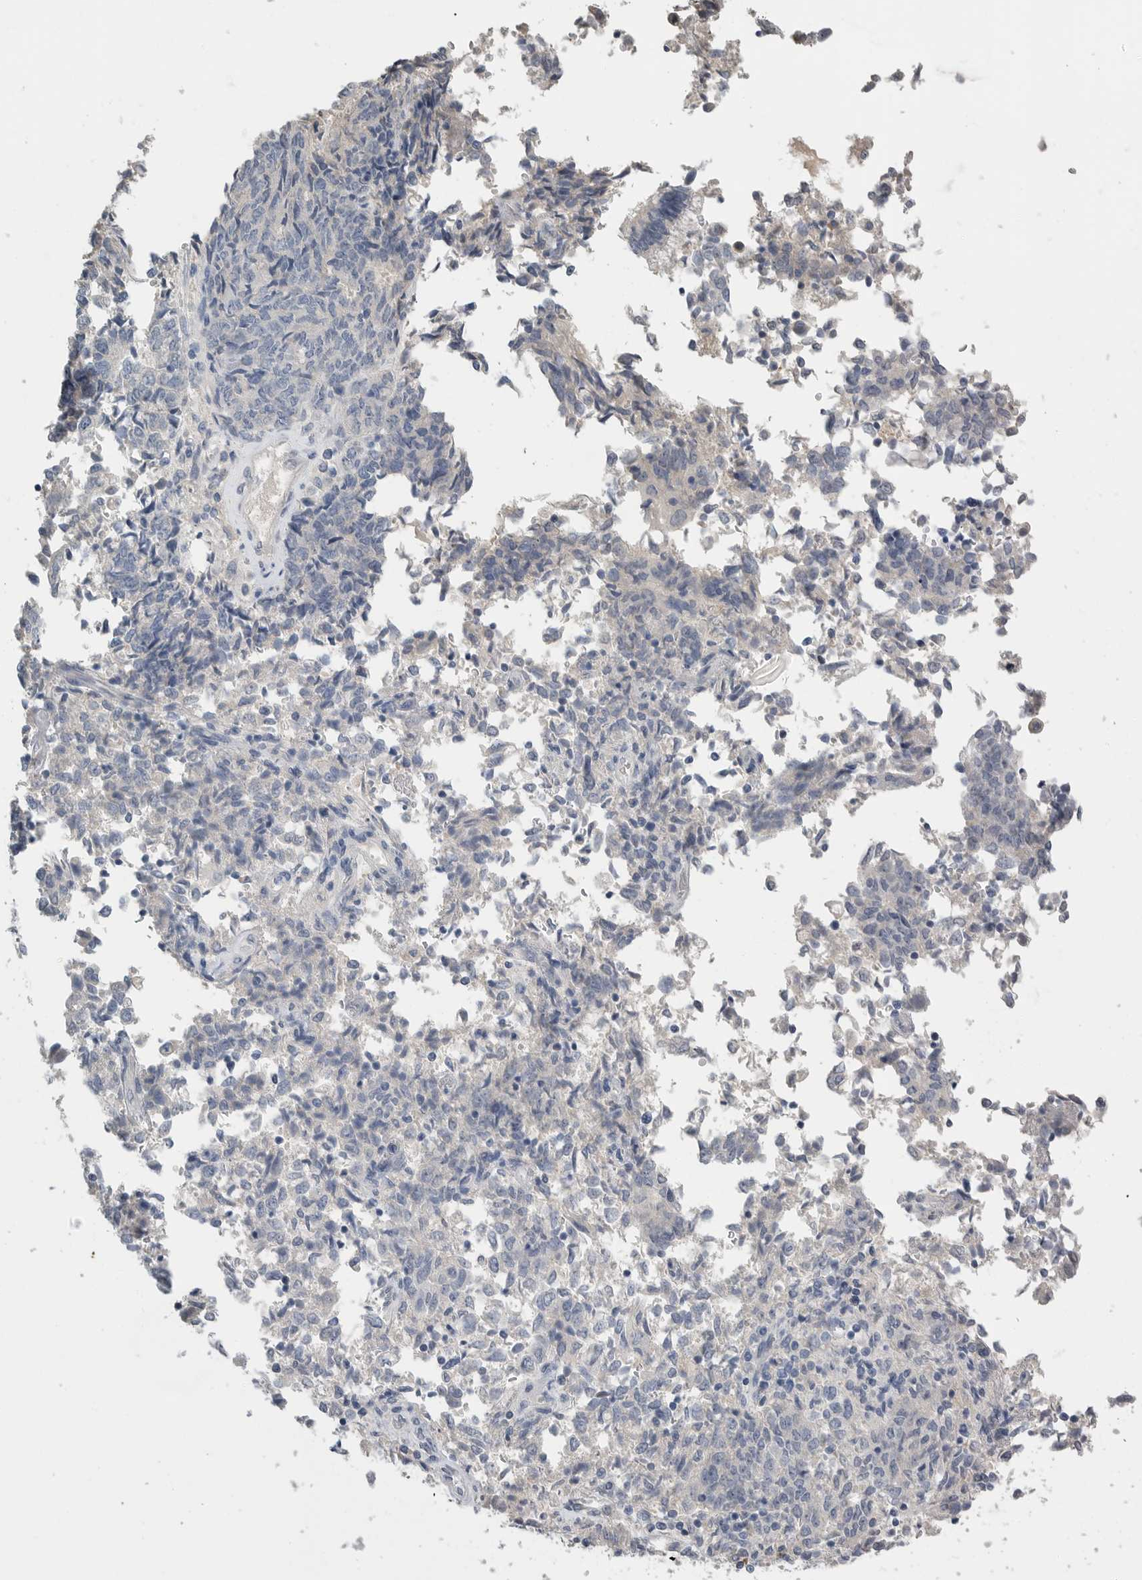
{"staining": {"intensity": "negative", "quantity": "none", "location": "none"}, "tissue": "endometrial cancer", "cell_type": "Tumor cells", "image_type": "cancer", "snomed": [{"axis": "morphology", "description": "Adenocarcinoma, NOS"}, {"axis": "topography", "description": "Endometrium"}], "caption": "The image demonstrates no staining of tumor cells in endometrial cancer (adenocarcinoma).", "gene": "FABP6", "patient": {"sex": "female", "age": 80}}